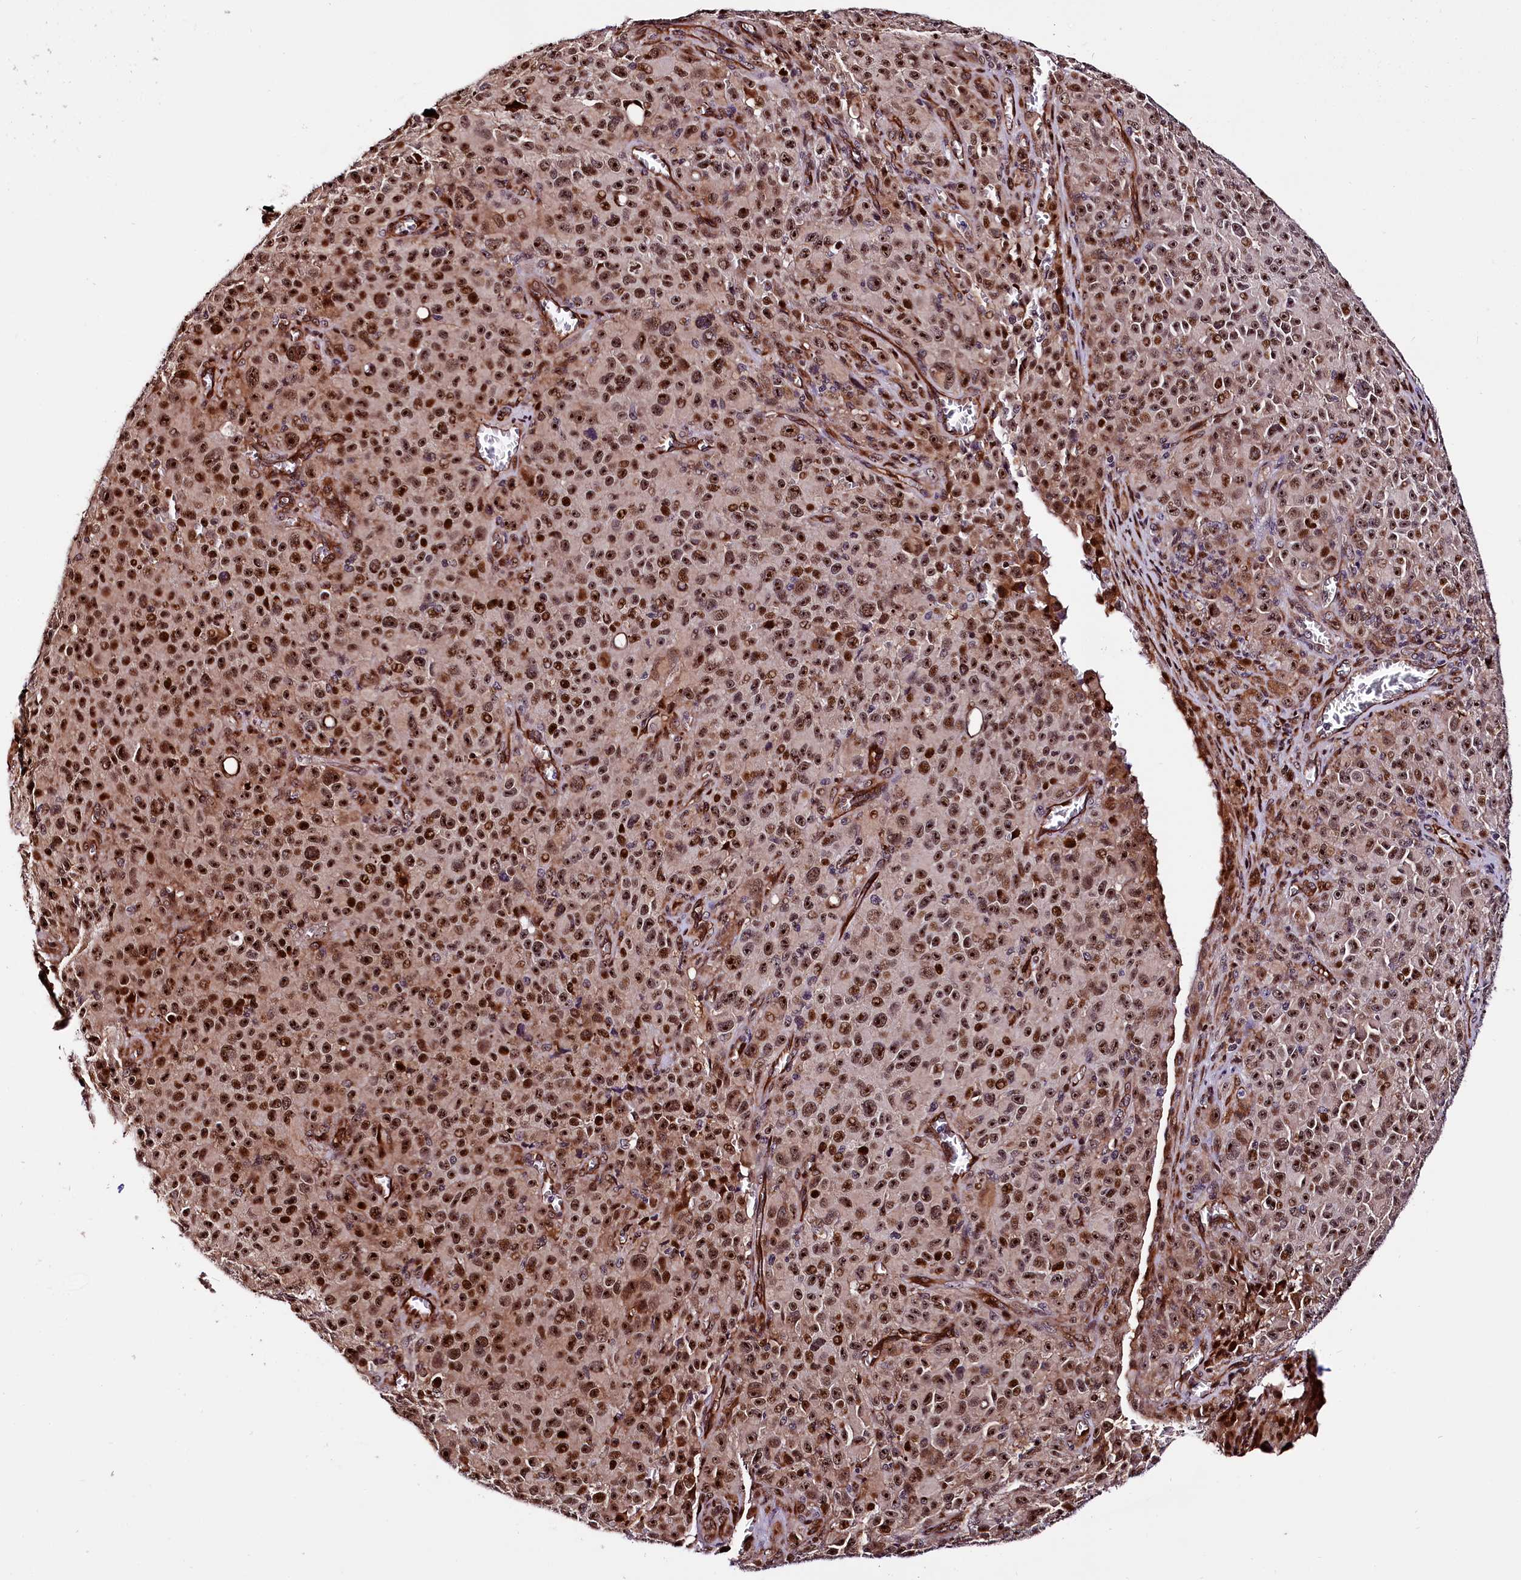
{"staining": {"intensity": "strong", "quantity": ">75%", "location": "cytoplasmic/membranous,nuclear"}, "tissue": "melanoma", "cell_type": "Tumor cells", "image_type": "cancer", "snomed": [{"axis": "morphology", "description": "Malignant melanoma, NOS"}, {"axis": "topography", "description": "Skin"}], "caption": "IHC (DAB (3,3'-diaminobenzidine)) staining of melanoma exhibits strong cytoplasmic/membranous and nuclear protein expression in approximately >75% of tumor cells.", "gene": "TRMT112", "patient": {"sex": "female", "age": 82}}